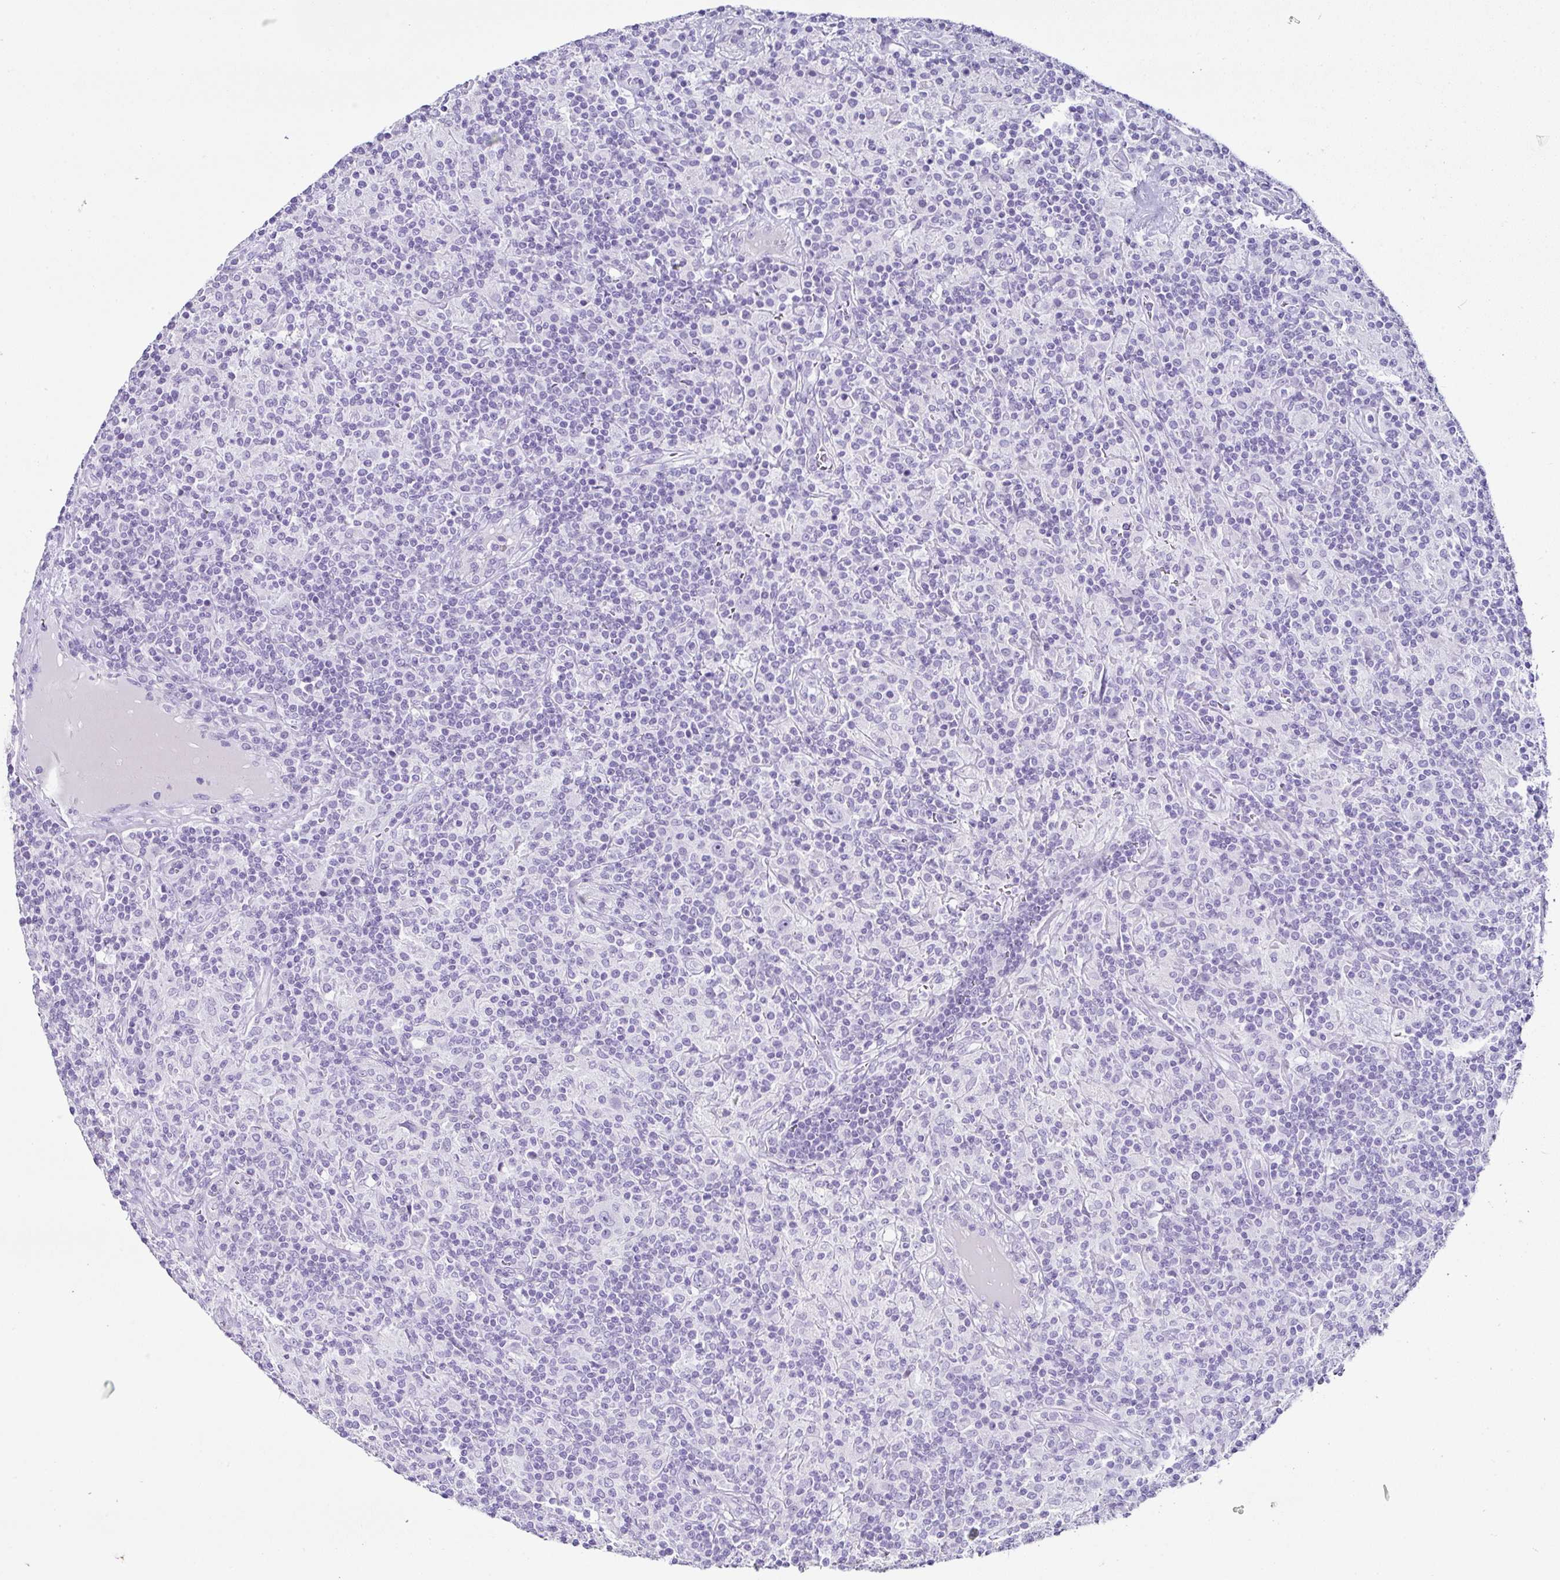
{"staining": {"intensity": "negative", "quantity": "none", "location": "none"}, "tissue": "lymphoma", "cell_type": "Tumor cells", "image_type": "cancer", "snomed": [{"axis": "morphology", "description": "Hodgkin's disease, NOS"}, {"axis": "topography", "description": "Lymph node"}], "caption": "This is a image of immunohistochemistry (IHC) staining of Hodgkin's disease, which shows no expression in tumor cells. Brightfield microscopy of immunohistochemistry (IHC) stained with DAB (3,3'-diaminobenzidine) (brown) and hematoxylin (blue), captured at high magnification.", "gene": "SERPINB3", "patient": {"sex": "male", "age": 70}}